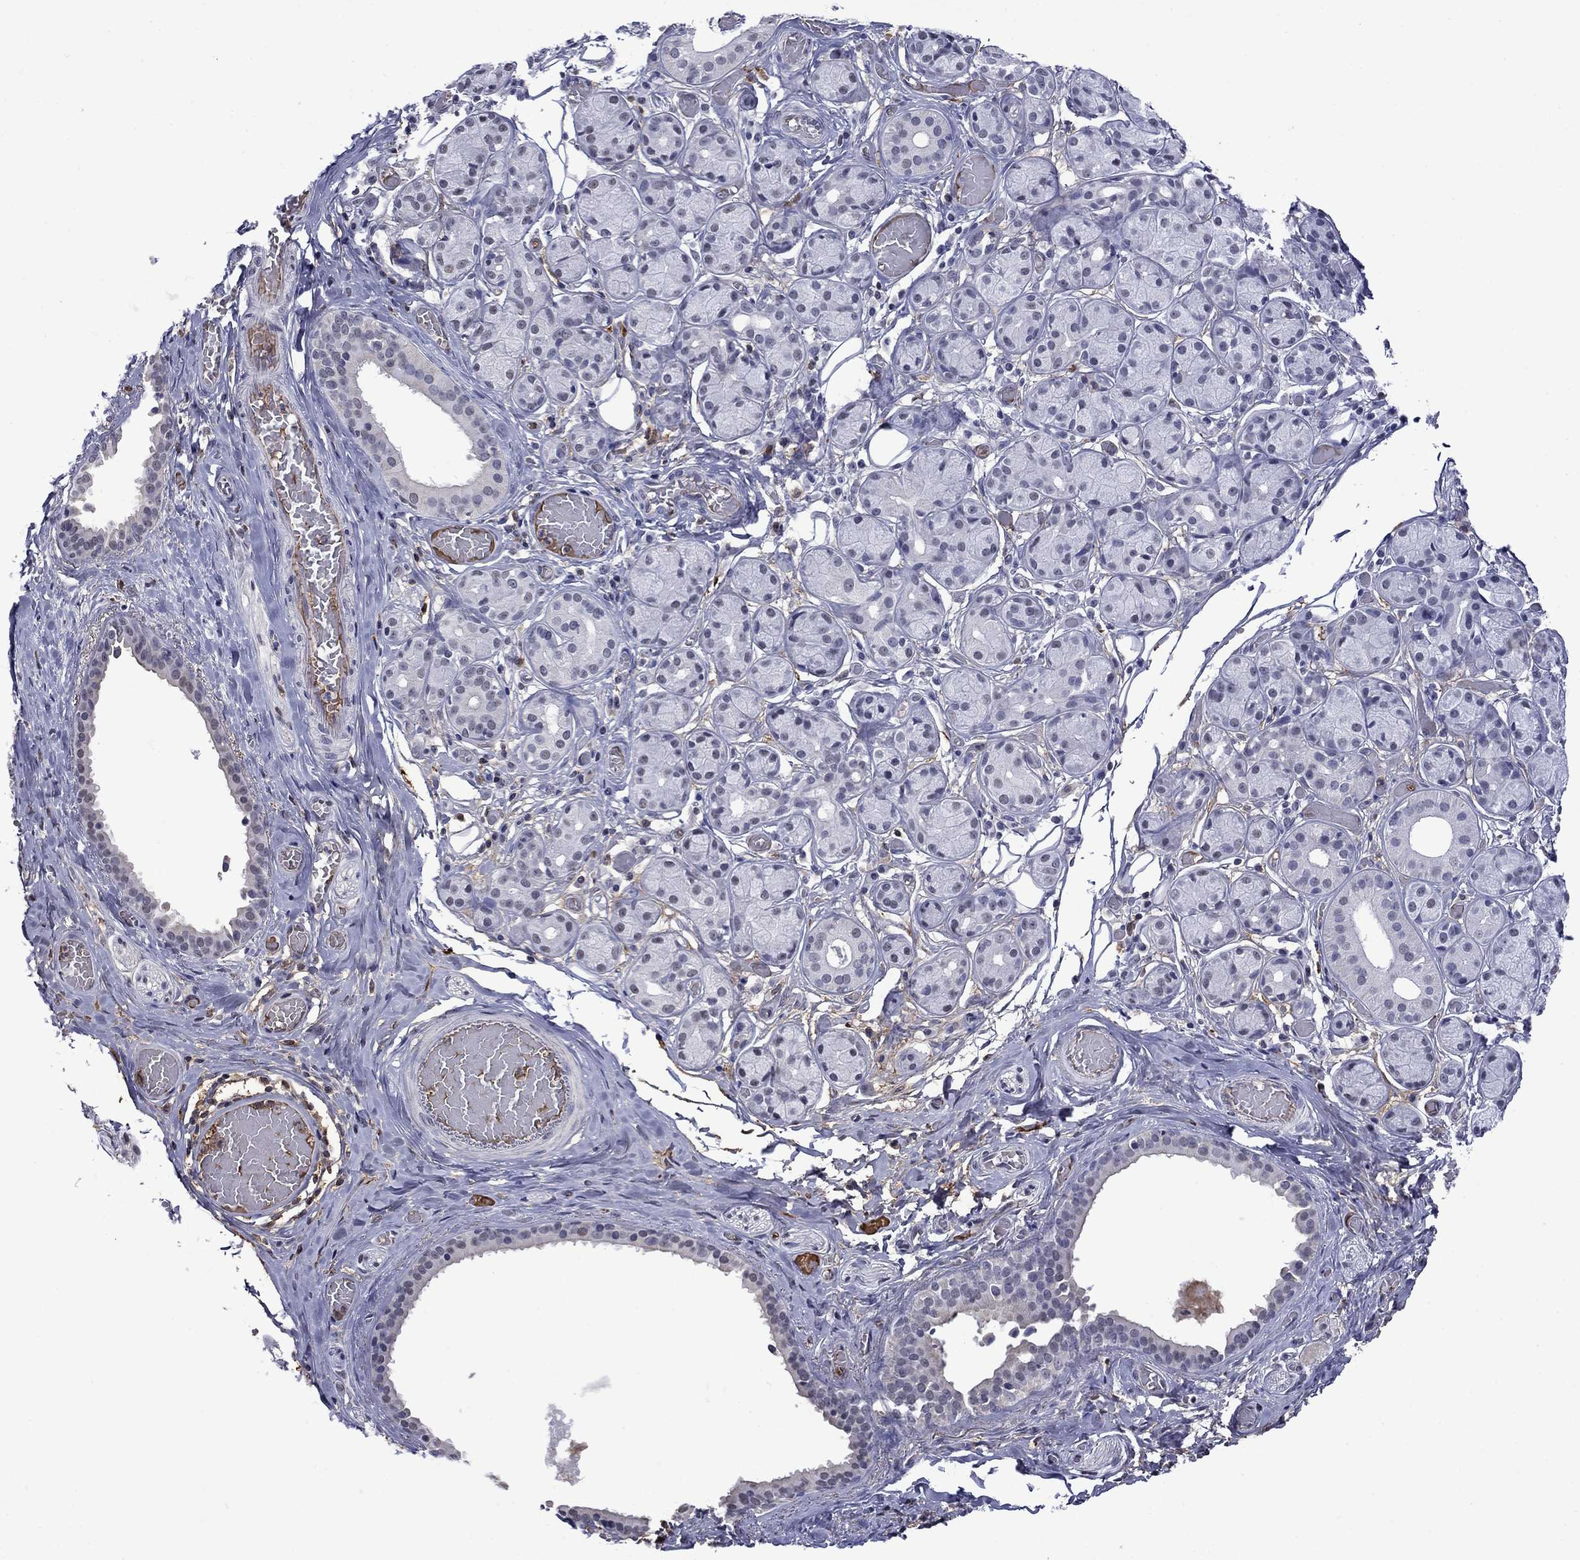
{"staining": {"intensity": "negative", "quantity": "none", "location": "none"}, "tissue": "salivary gland", "cell_type": "Glandular cells", "image_type": "normal", "snomed": [{"axis": "morphology", "description": "Normal tissue, NOS"}, {"axis": "topography", "description": "Salivary gland"}, {"axis": "topography", "description": "Peripheral nerve tissue"}], "caption": "Protein analysis of unremarkable salivary gland reveals no significant expression in glandular cells.", "gene": "APOA2", "patient": {"sex": "male", "age": 71}}